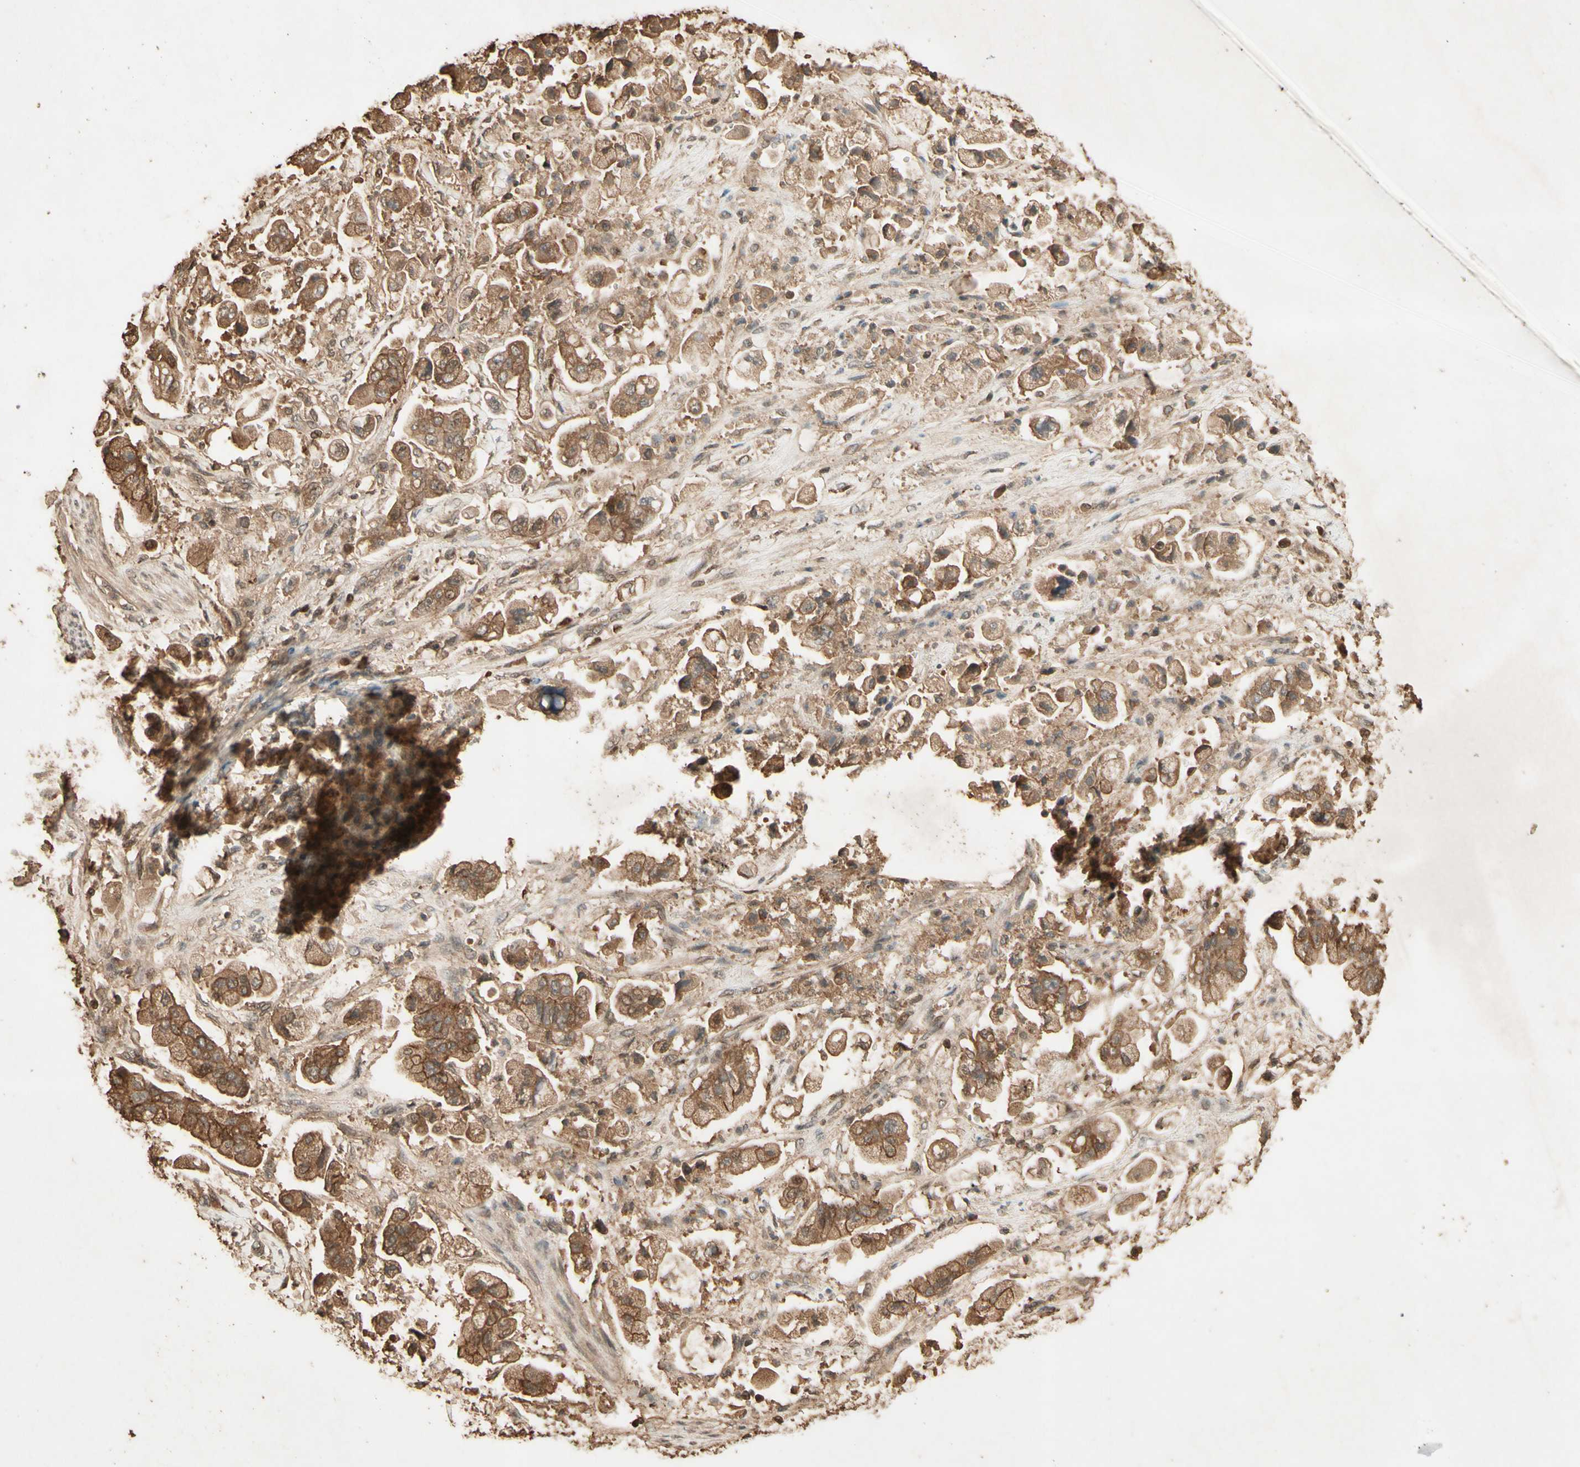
{"staining": {"intensity": "moderate", "quantity": ">75%", "location": "cytoplasmic/membranous"}, "tissue": "stomach cancer", "cell_type": "Tumor cells", "image_type": "cancer", "snomed": [{"axis": "morphology", "description": "Adenocarcinoma, NOS"}, {"axis": "topography", "description": "Stomach"}], "caption": "This image reveals IHC staining of adenocarcinoma (stomach), with medium moderate cytoplasmic/membranous positivity in about >75% of tumor cells.", "gene": "SMAD9", "patient": {"sex": "male", "age": 62}}